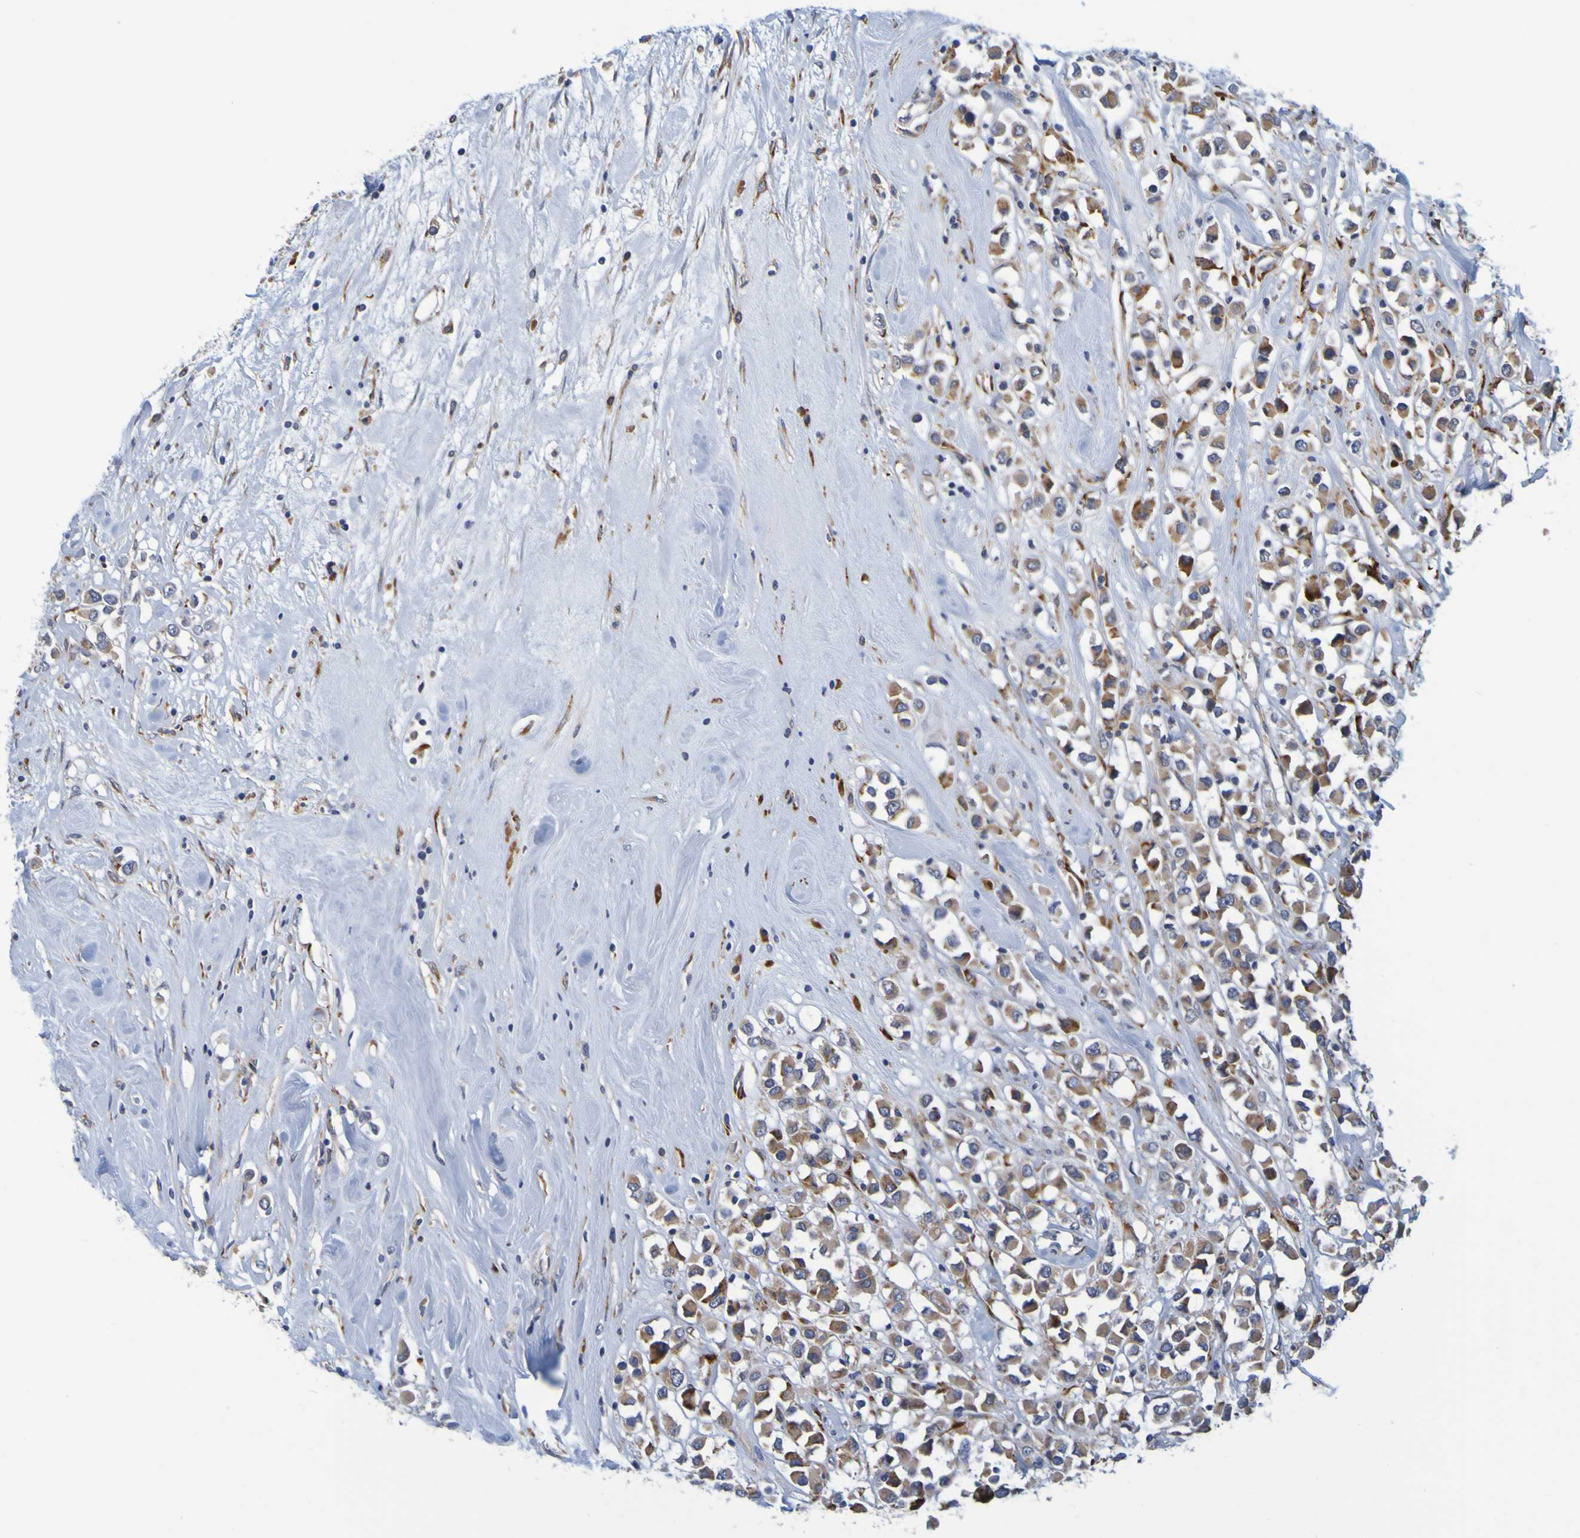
{"staining": {"intensity": "moderate", "quantity": ">75%", "location": "cytoplasmic/membranous"}, "tissue": "breast cancer", "cell_type": "Tumor cells", "image_type": "cancer", "snomed": [{"axis": "morphology", "description": "Duct carcinoma"}, {"axis": "topography", "description": "Breast"}], "caption": "Immunohistochemical staining of breast cancer (infiltrating ductal carcinoma) exhibits medium levels of moderate cytoplasmic/membranous protein positivity in about >75% of tumor cells.", "gene": "SIL1", "patient": {"sex": "female", "age": 61}}